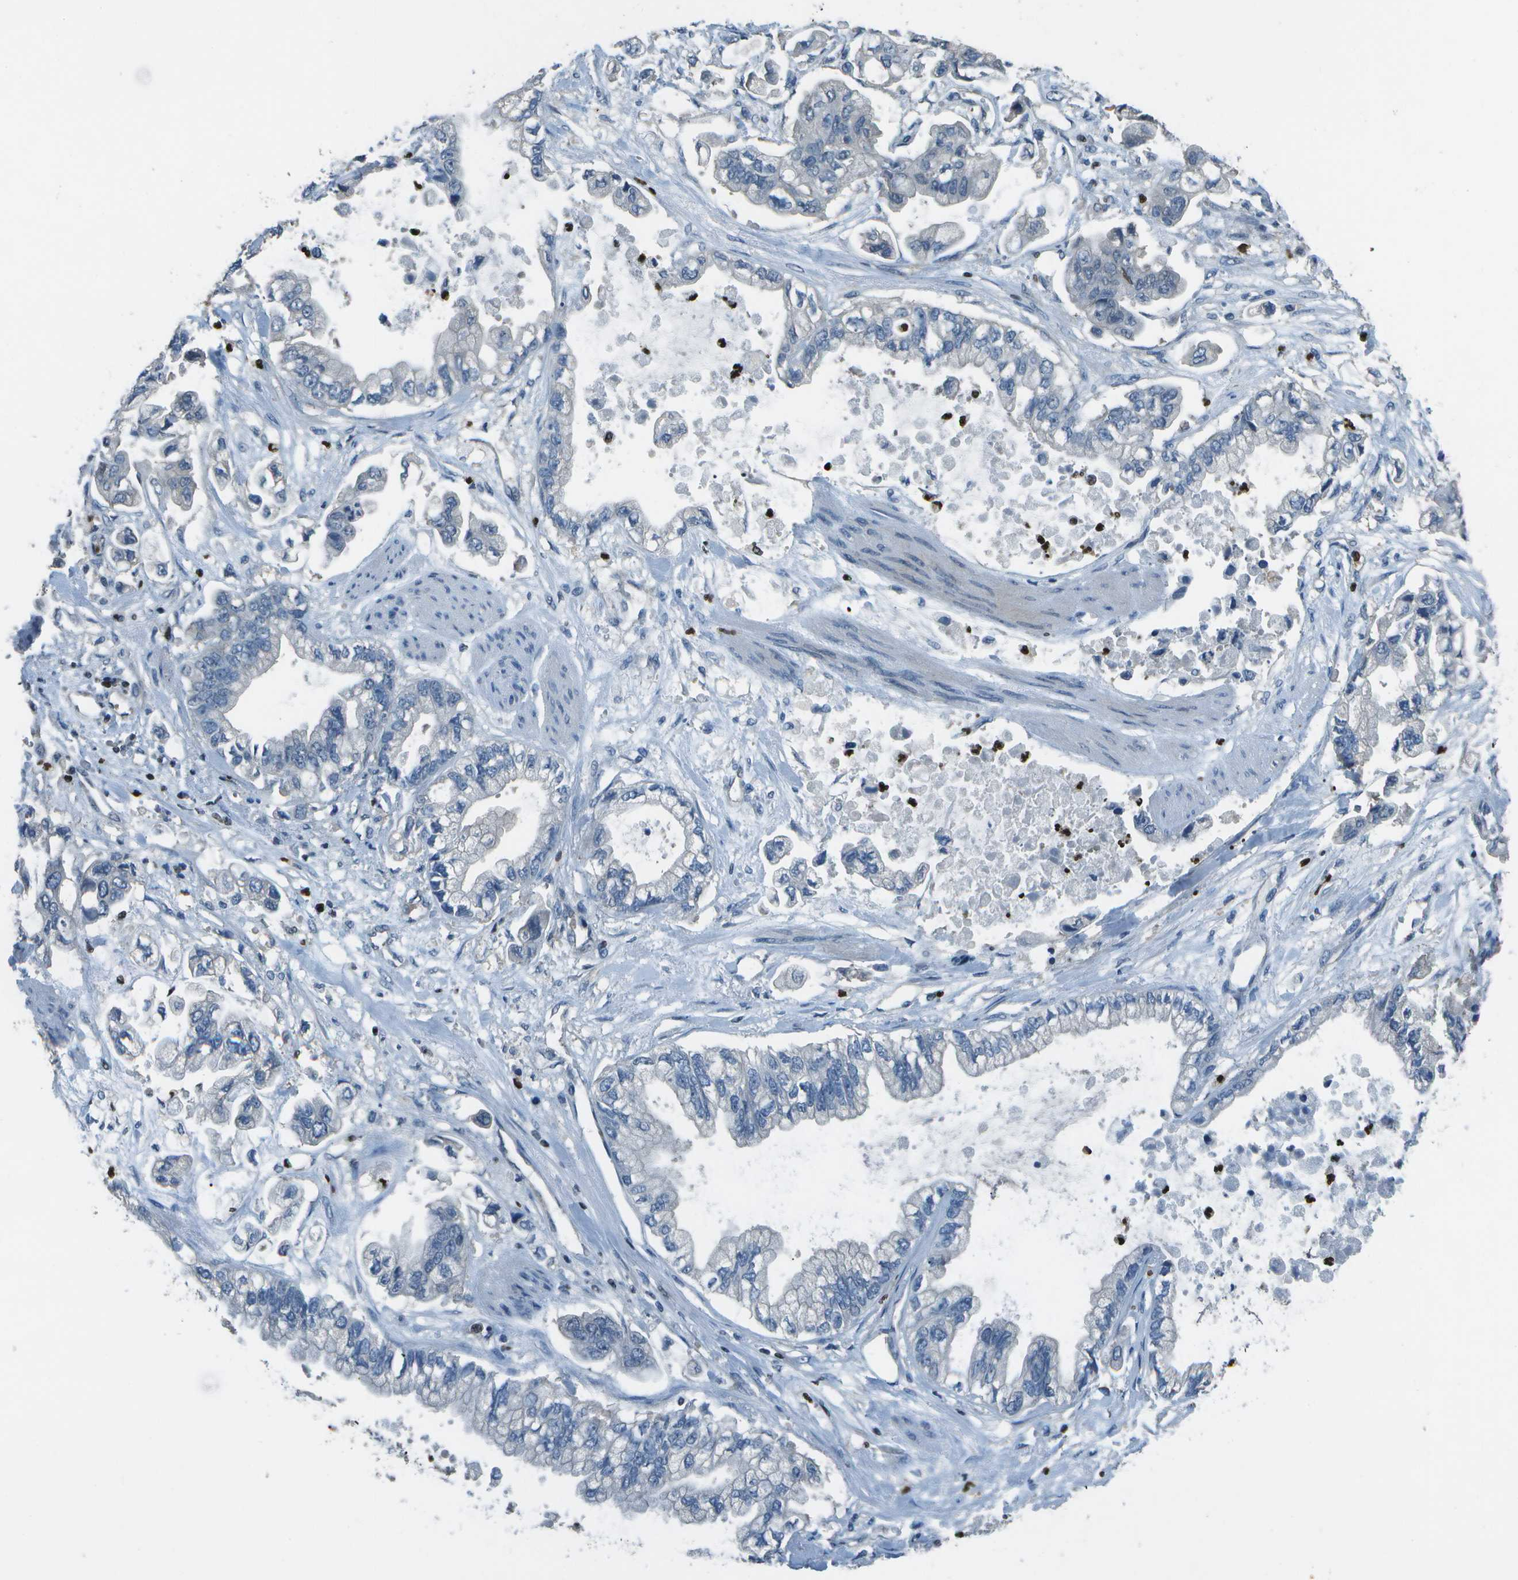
{"staining": {"intensity": "negative", "quantity": "none", "location": "none"}, "tissue": "stomach cancer", "cell_type": "Tumor cells", "image_type": "cancer", "snomed": [{"axis": "morphology", "description": "Normal tissue, NOS"}, {"axis": "morphology", "description": "Adenocarcinoma, NOS"}, {"axis": "topography", "description": "Stomach"}], "caption": "This image is of stomach adenocarcinoma stained with immunohistochemistry (IHC) to label a protein in brown with the nuclei are counter-stained blue. There is no expression in tumor cells. (Stains: DAB immunohistochemistry with hematoxylin counter stain, Microscopy: brightfield microscopy at high magnification).", "gene": "PDLIM1", "patient": {"sex": "male", "age": 62}}